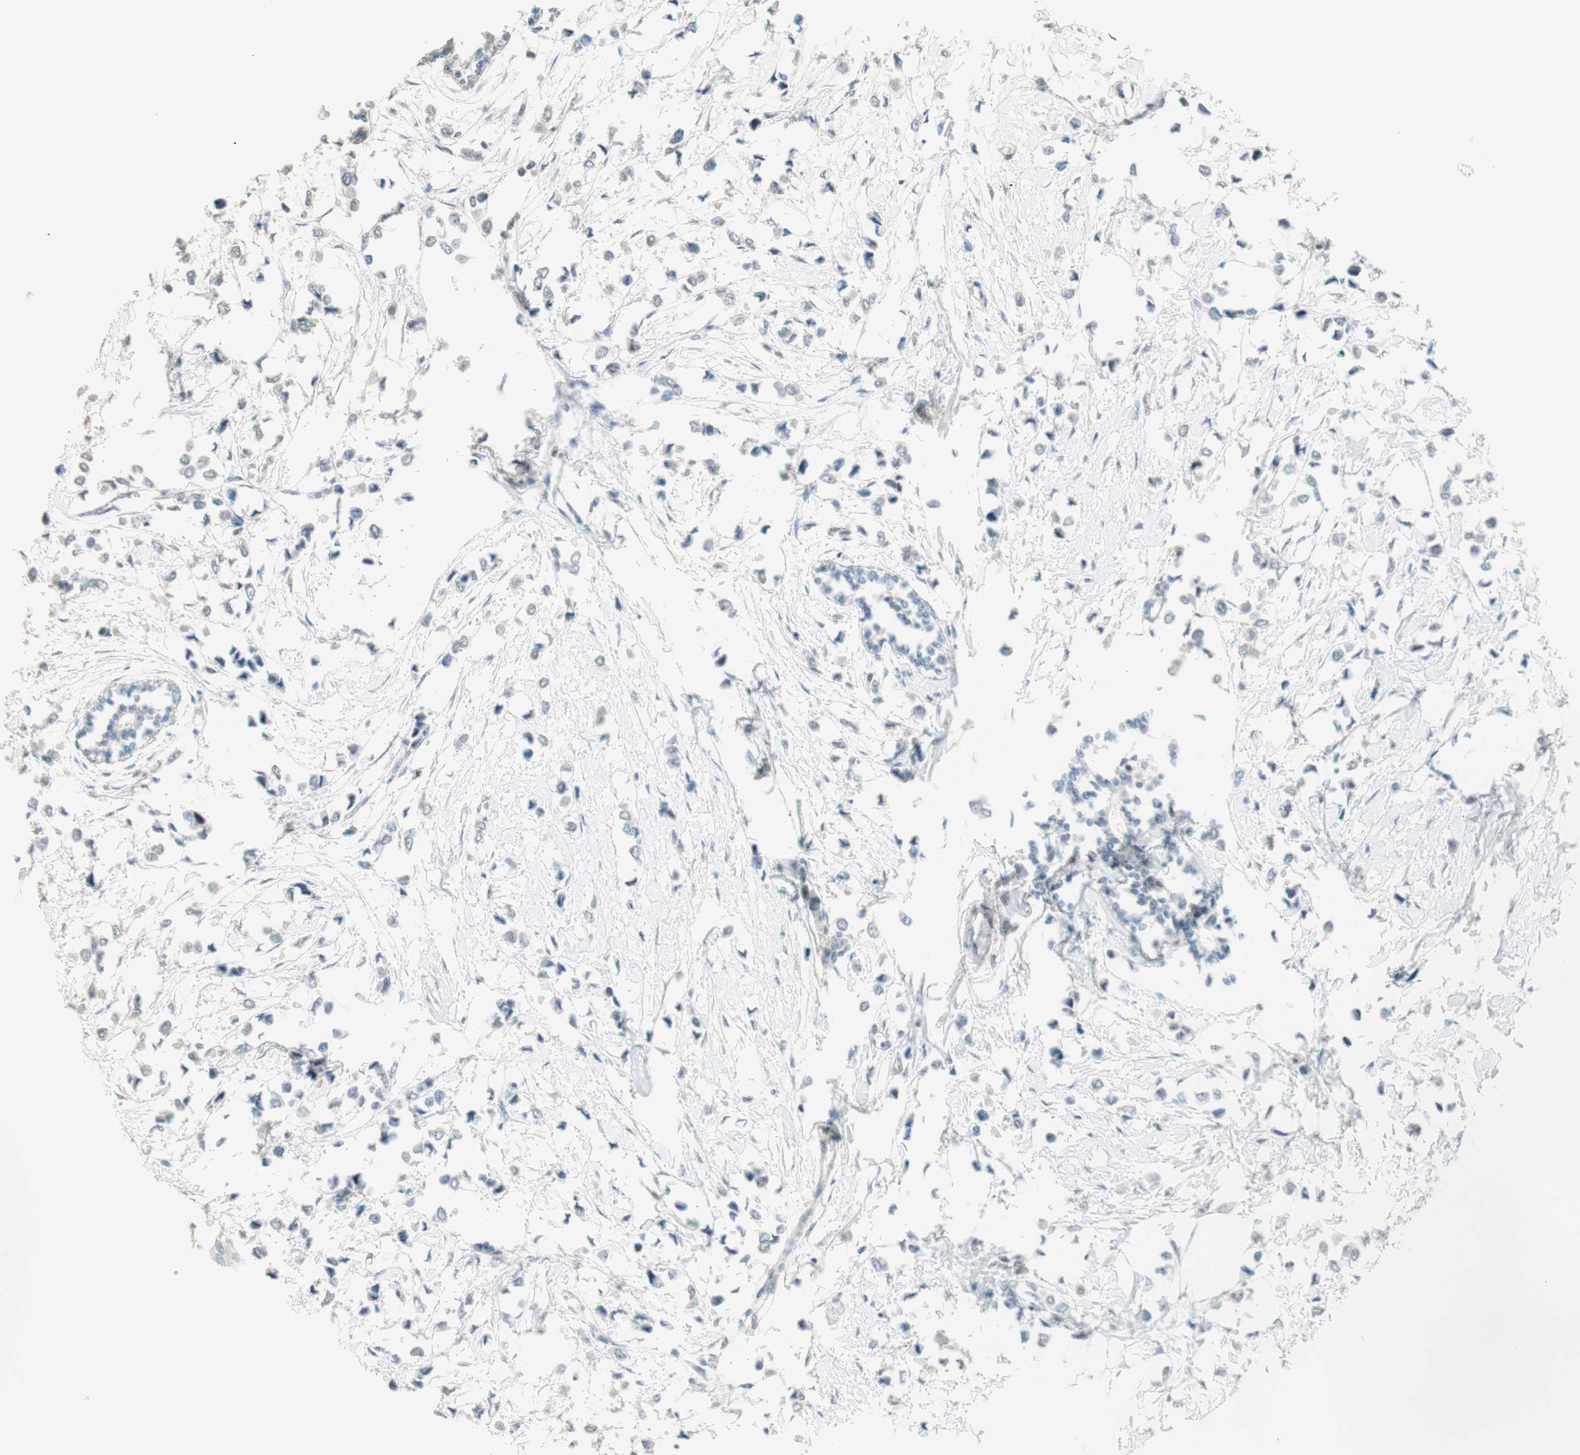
{"staining": {"intensity": "negative", "quantity": "none", "location": "none"}, "tissue": "breast cancer", "cell_type": "Tumor cells", "image_type": "cancer", "snomed": [{"axis": "morphology", "description": "Lobular carcinoma"}, {"axis": "topography", "description": "Breast"}], "caption": "Tumor cells show no significant protein positivity in breast cancer.", "gene": "JPH1", "patient": {"sex": "female", "age": 51}}